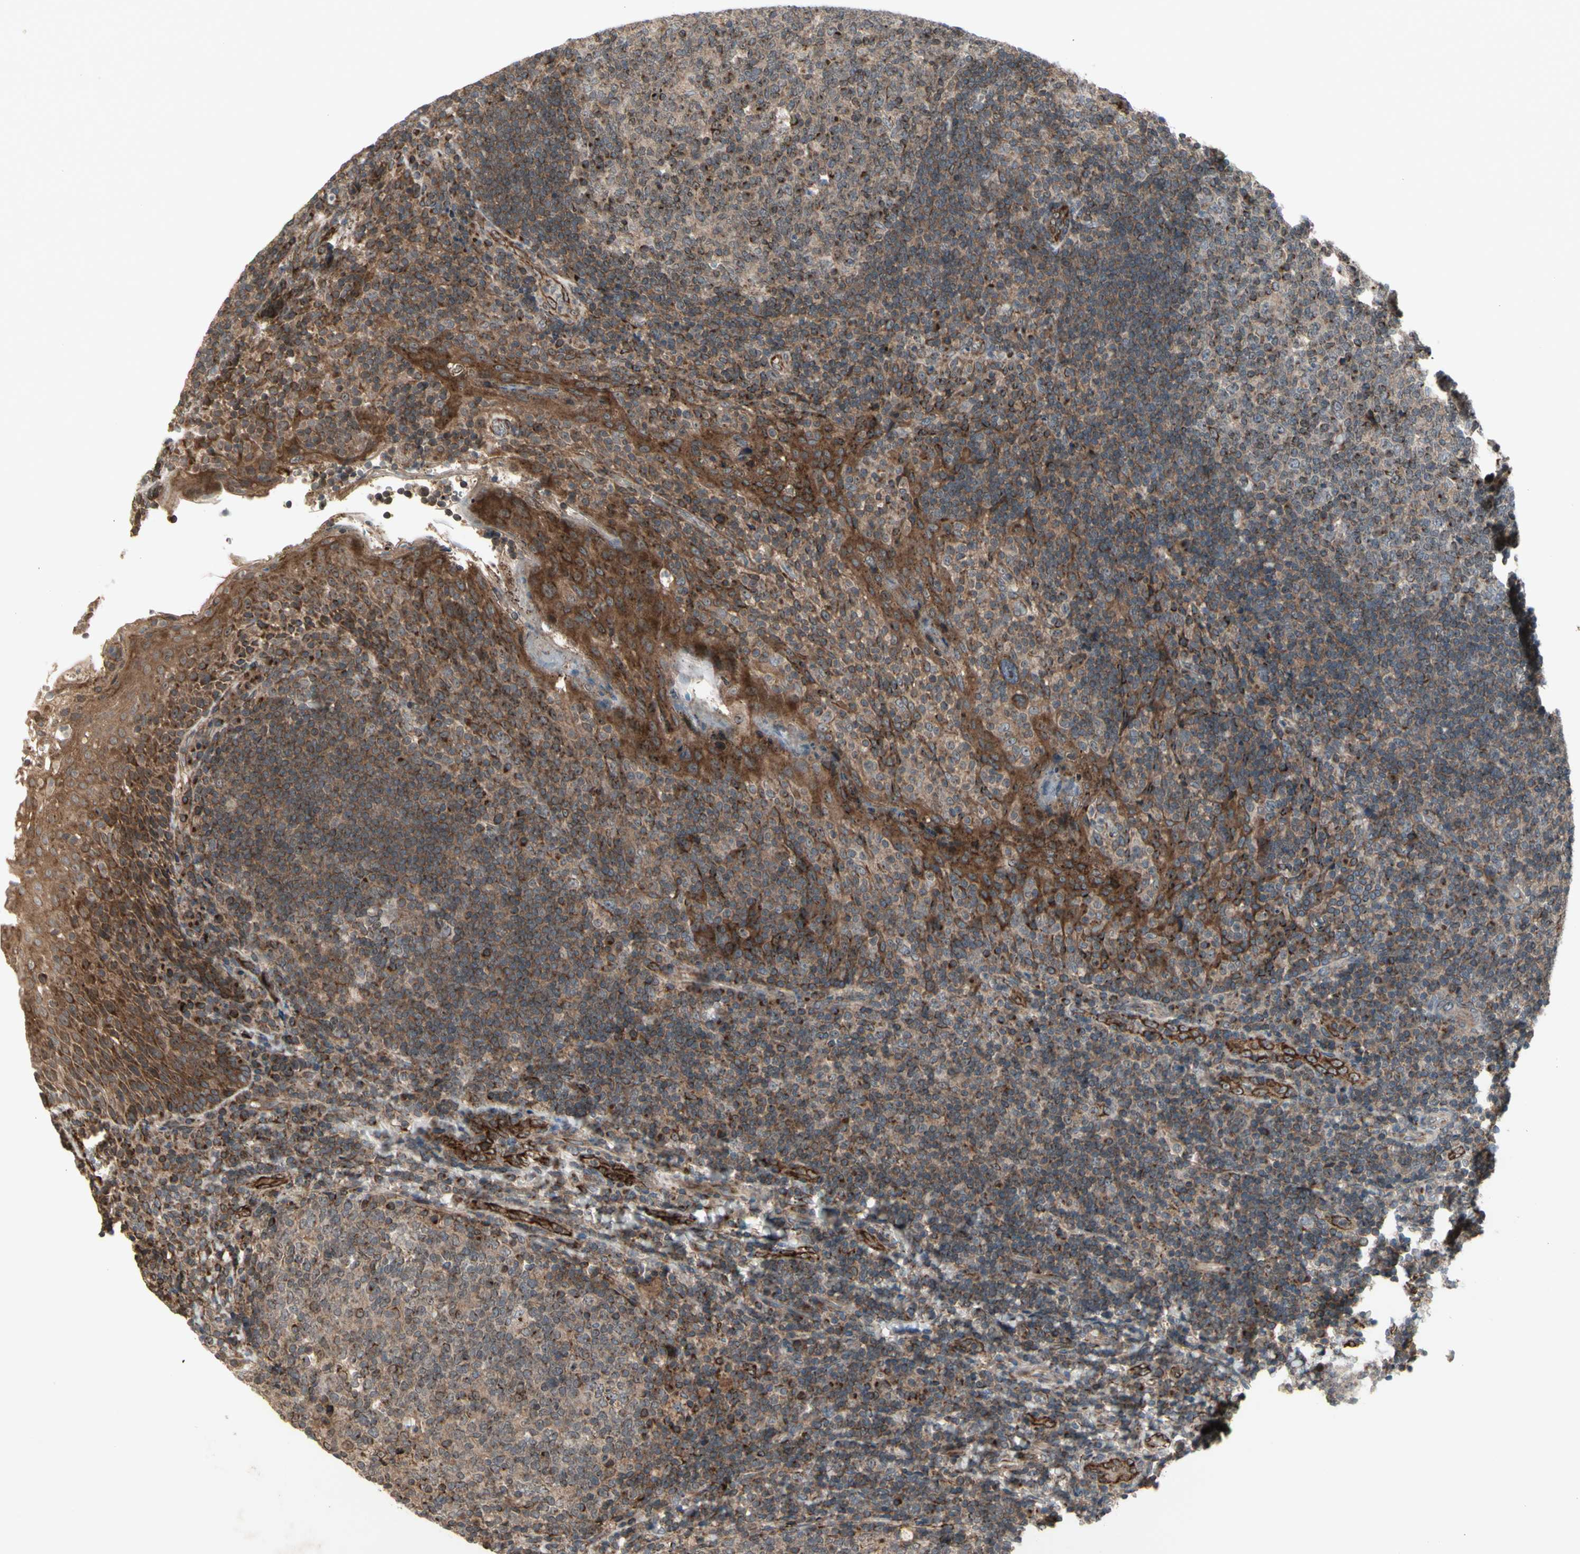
{"staining": {"intensity": "moderate", "quantity": ">75%", "location": "cytoplasmic/membranous"}, "tissue": "tonsil", "cell_type": "Germinal center cells", "image_type": "normal", "snomed": [{"axis": "morphology", "description": "Normal tissue, NOS"}, {"axis": "topography", "description": "Tonsil"}], "caption": "Protein staining of unremarkable tonsil shows moderate cytoplasmic/membranous positivity in approximately >75% of germinal center cells.", "gene": "SLC39A9", "patient": {"sex": "male", "age": 17}}